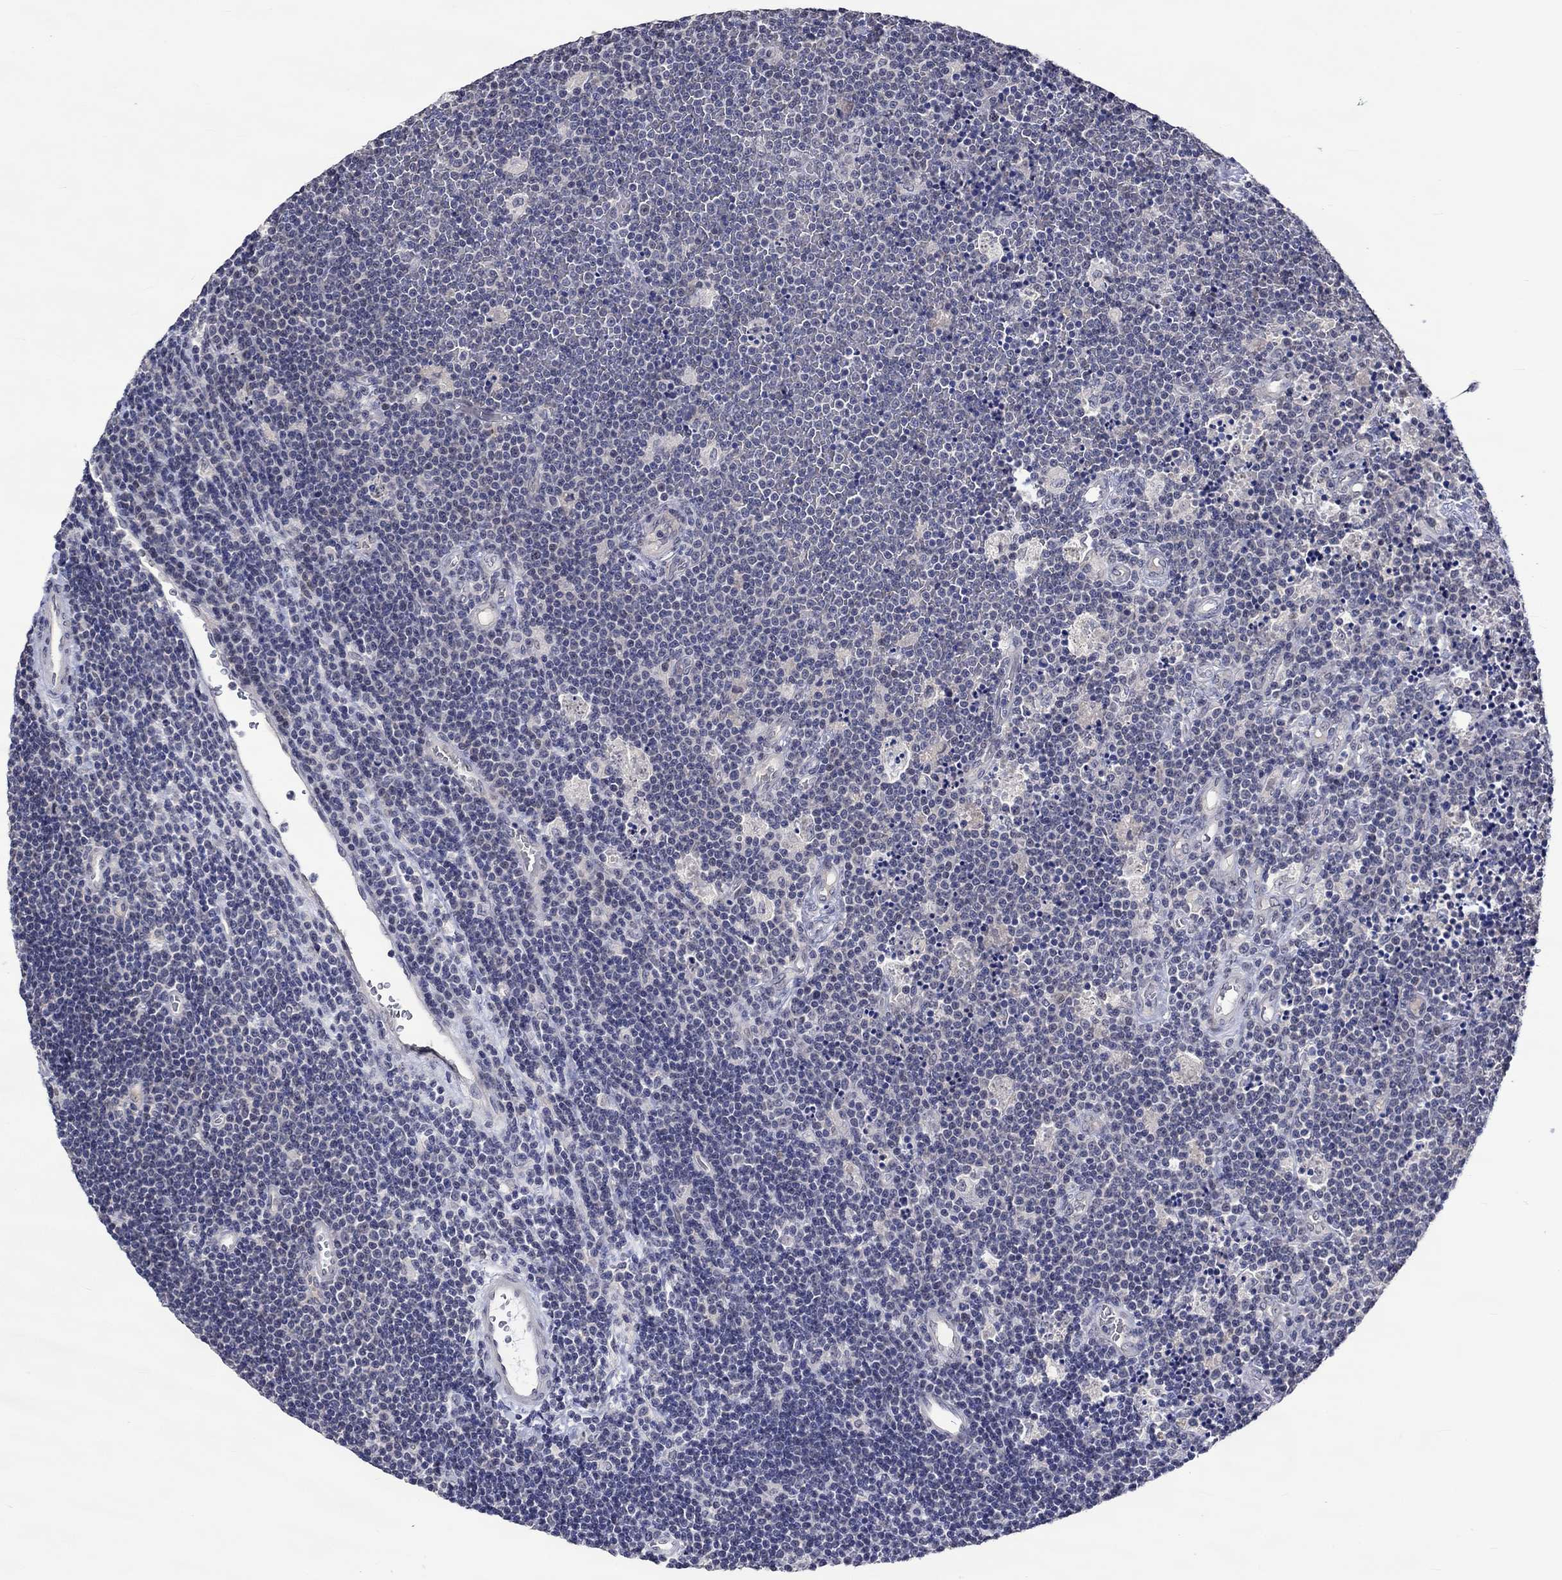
{"staining": {"intensity": "negative", "quantity": "none", "location": "none"}, "tissue": "lymphoma", "cell_type": "Tumor cells", "image_type": "cancer", "snomed": [{"axis": "morphology", "description": "Malignant lymphoma, non-Hodgkin's type, Low grade"}, {"axis": "topography", "description": "Brain"}], "caption": "Immunohistochemical staining of human low-grade malignant lymphoma, non-Hodgkin's type exhibits no significant staining in tumor cells. (DAB (3,3'-diaminobenzidine) immunohistochemistry, high magnification).", "gene": "DDX3Y", "patient": {"sex": "female", "age": 66}}